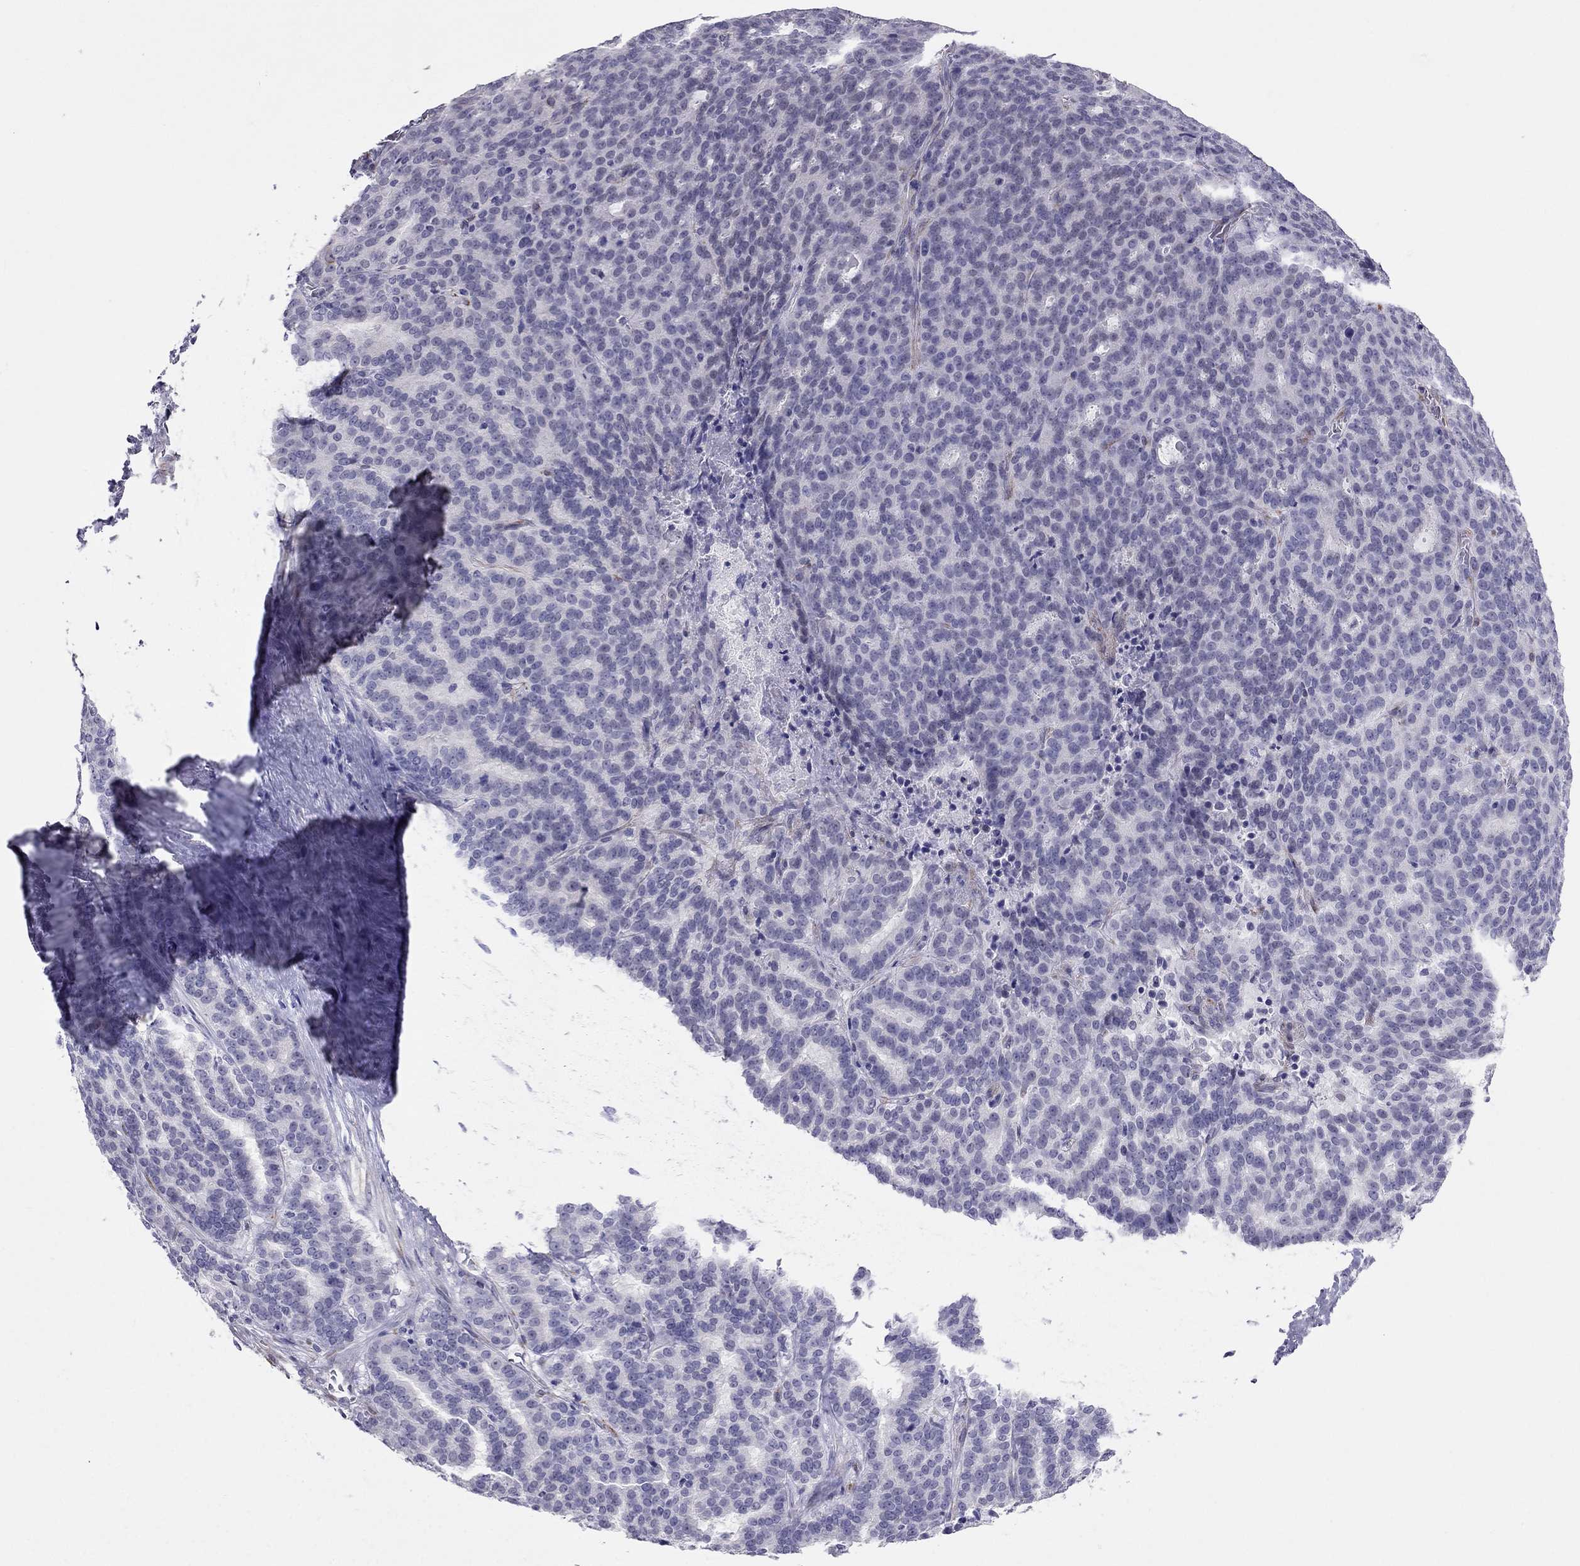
{"staining": {"intensity": "negative", "quantity": "none", "location": "none"}, "tissue": "liver cancer", "cell_type": "Tumor cells", "image_type": "cancer", "snomed": [{"axis": "morphology", "description": "Cholangiocarcinoma"}, {"axis": "topography", "description": "Liver"}], "caption": "Liver cholangiocarcinoma stained for a protein using immunohistochemistry (IHC) exhibits no expression tumor cells.", "gene": "CROCC2", "patient": {"sex": "female", "age": 47}}